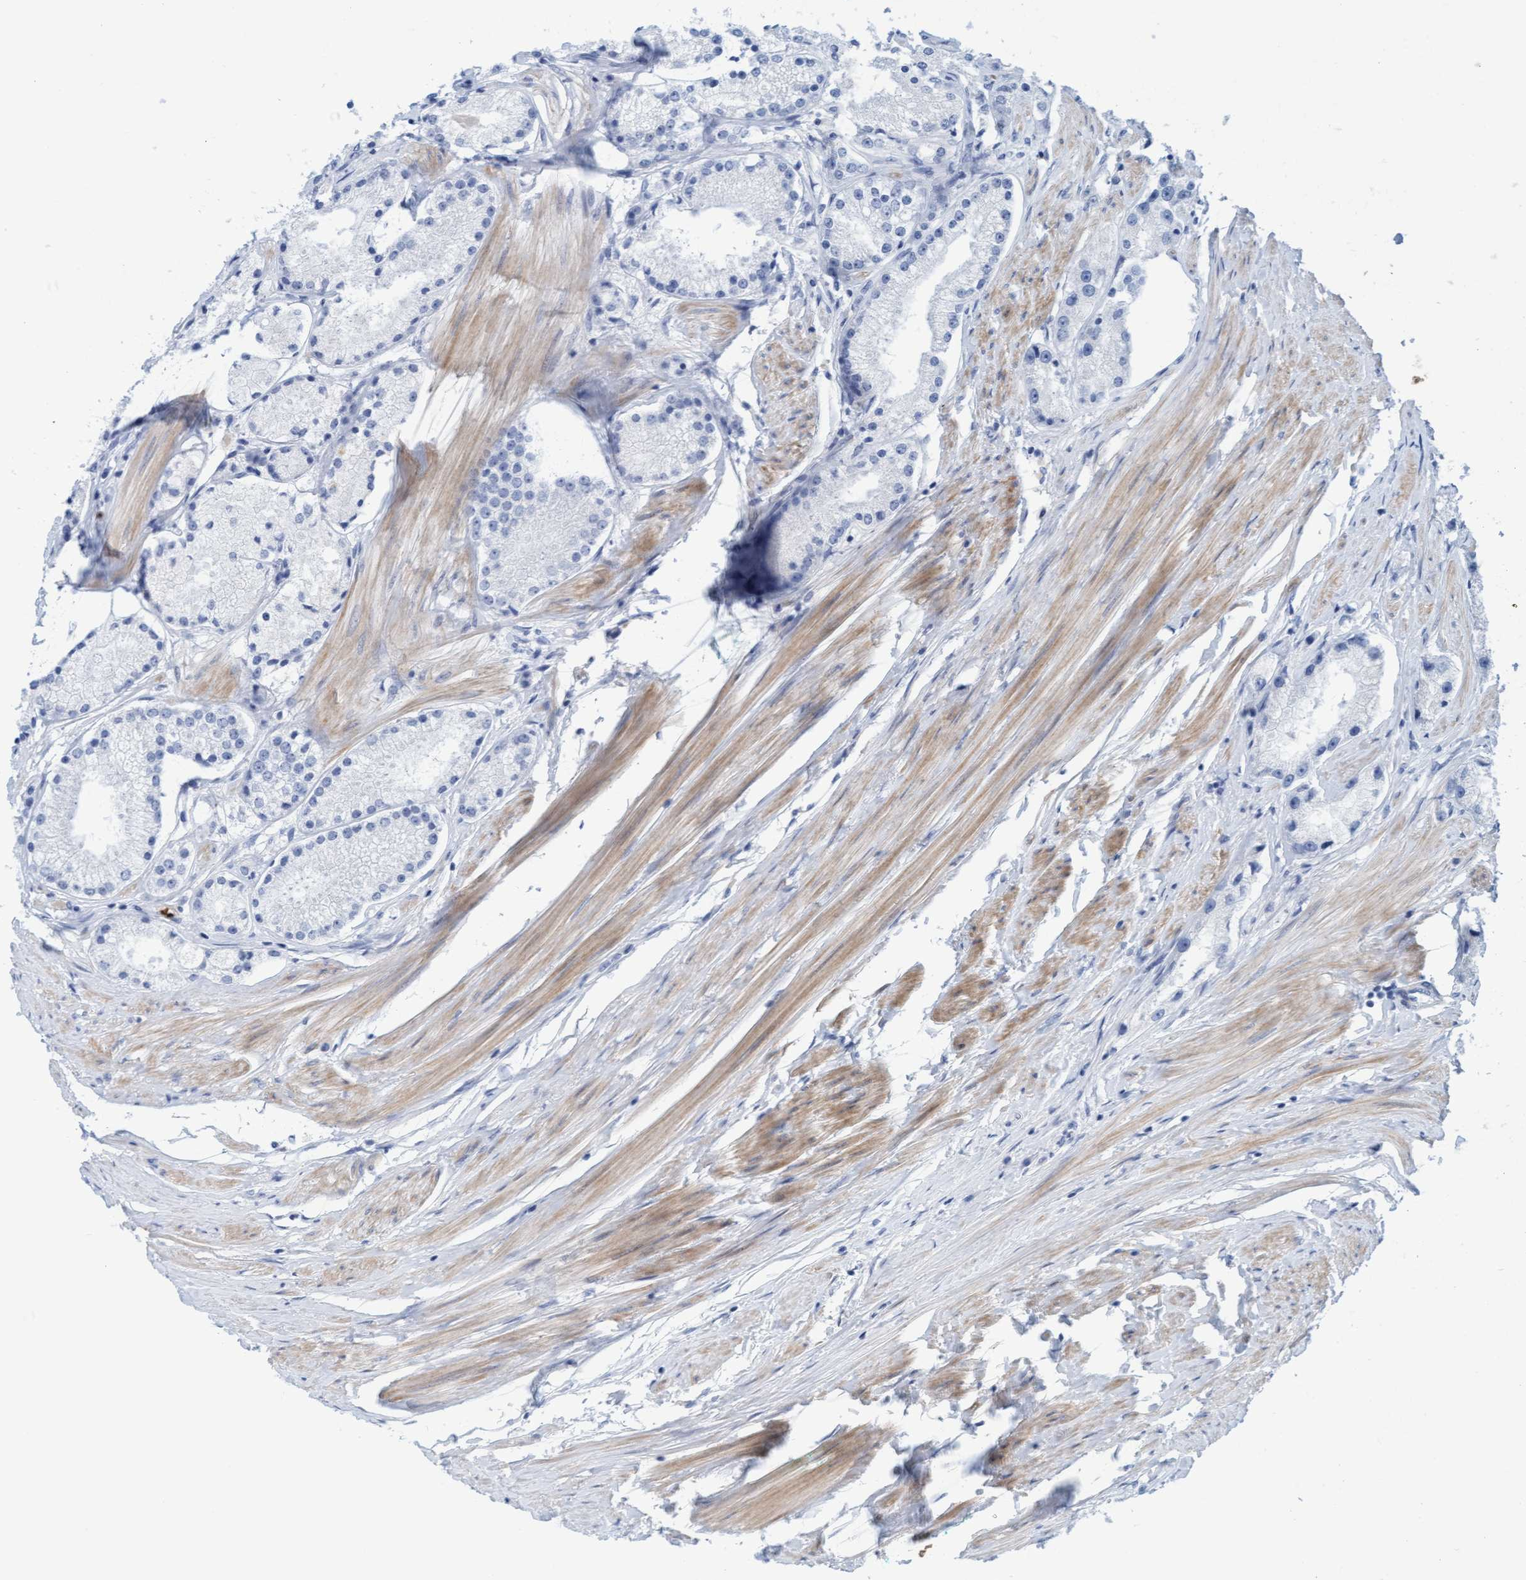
{"staining": {"intensity": "negative", "quantity": "none", "location": "none"}, "tissue": "prostate cancer", "cell_type": "Tumor cells", "image_type": "cancer", "snomed": [{"axis": "morphology", "description": "Adenocarcinoma, Low grade"}, {"axis": "topography", "description": "Prostate"}], "caption": "Immunohistochemical staining of human adenocarcinoma (low-grade) (prostate) displays no significant expression in tumor cells.", "gene": "P2RX5", "patient": {"sex": "male", "age": 63}}